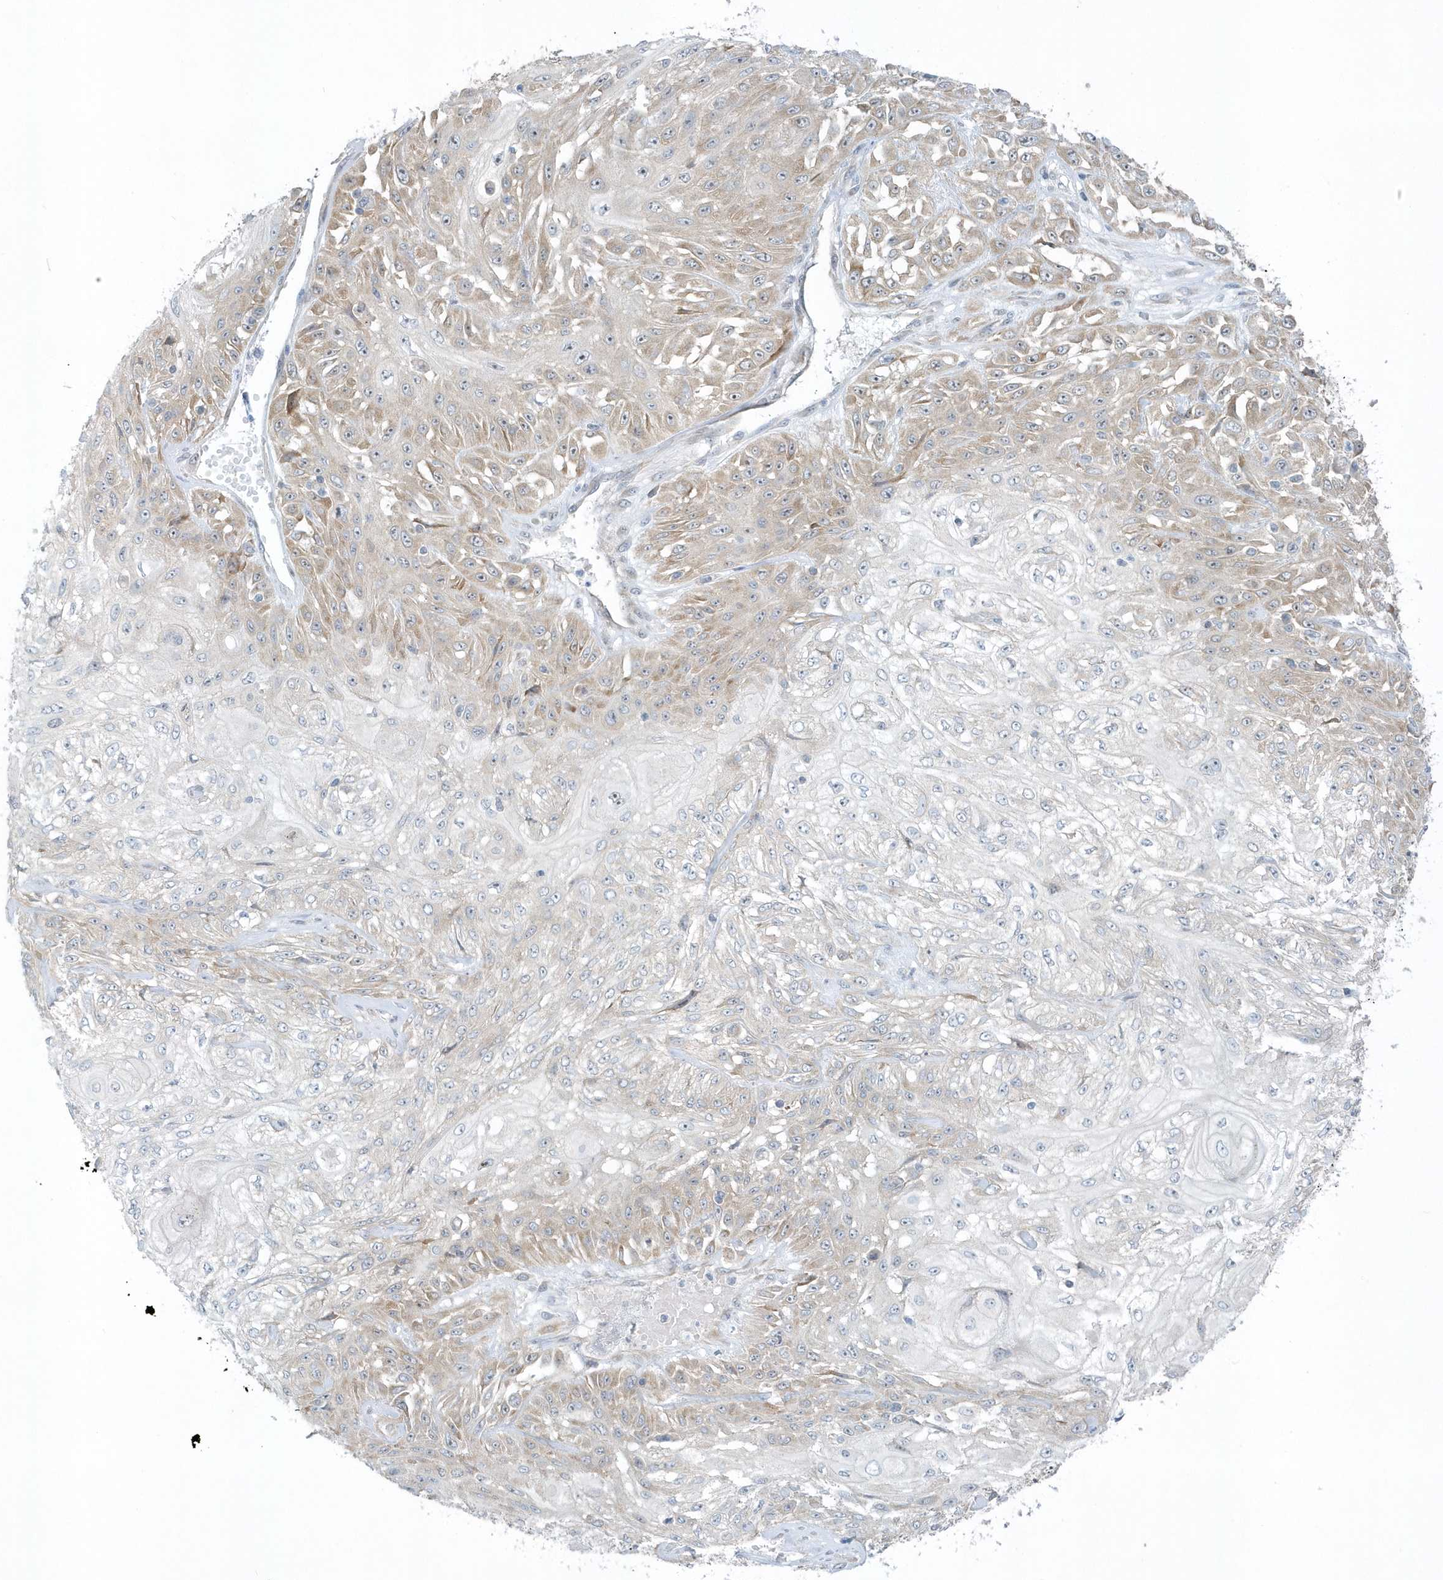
{"staining": {"intensity": "weak", "quantity": "25%-75%", "location": "cytoplasmic/membranous"}, "tissue": "skin cancer", "cell_type": "Tumor cells", "image_type": "cancer", "snomed": [{"axis": "morphology", "description": "Squamous cell carcinoma, NOS"}, {"axis": "morphology", "description": "Squamous cell carcinoma, metastatic, NOS"}, {"axis": "topography", "description": "Skin"}, {"axis": "topography", "description": "Lymph node"}], "caption": "Immunohistochemical staining of skin metastatic squamous cell carcinoma demonstrates low levels of weak cytoplasmic/membranous protein staining in approximately 25%-75% of tumor cells.", "gene": "SCN3A", "patient": {"sex": "male", "age": 75}}